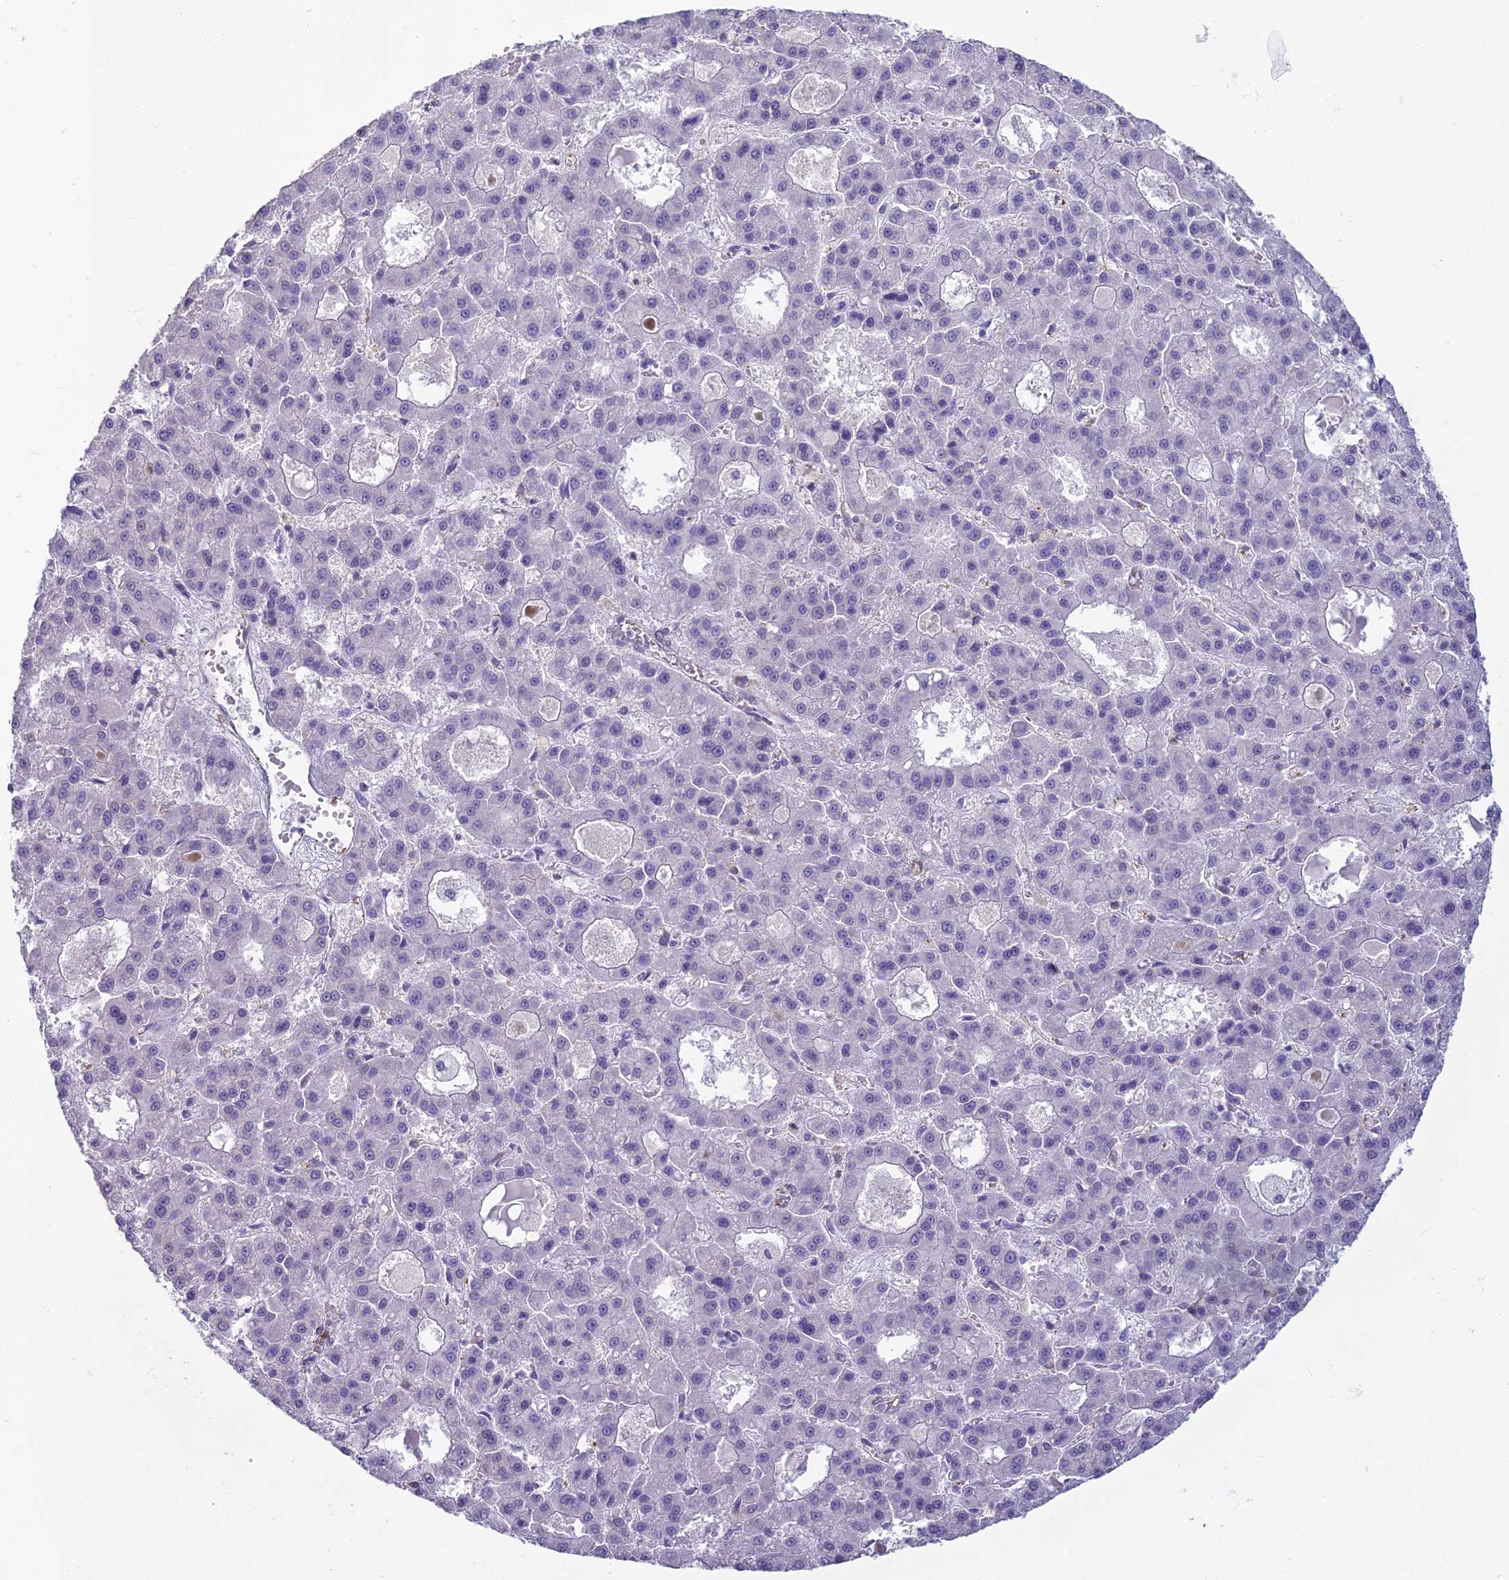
{"staining": {"intensity": "negative", "quantity": "none", "location": "none"}, "tissue": "liver cancer", "cell_type": "Tumor cells", "image_type": "cancer", "snomed": [{"axis": "morphology", "description": "Carcinoma, Hepatocellular, NOS"}, {"axis": "topography", "description": "Liver"}], "caption": "There is no significant positivity in tumor cells of liver cancer.", "gene": "BLNK", "patient": {"sex": "male", "age": 70}}